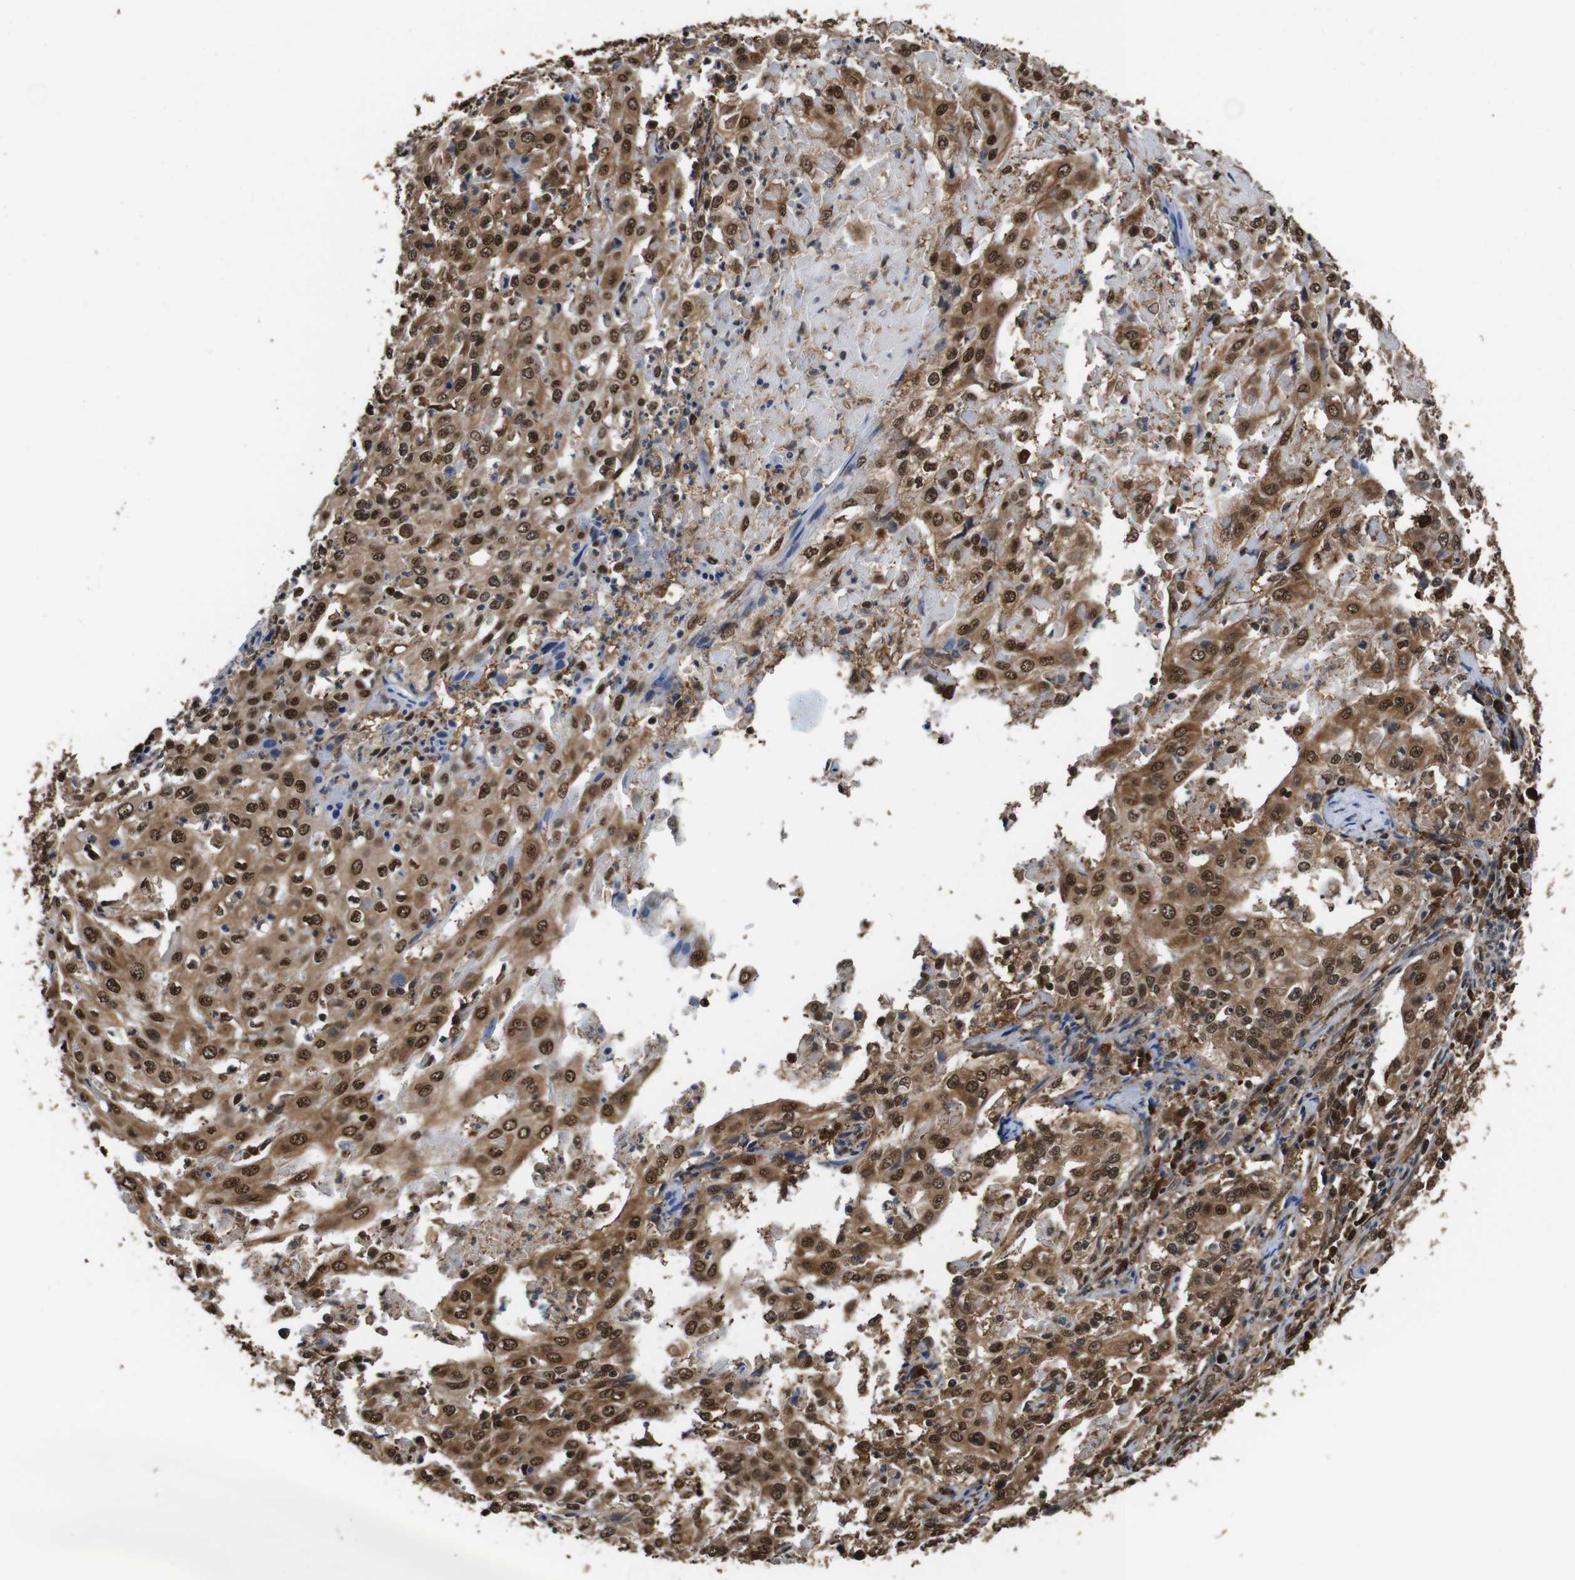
{"staining": {"intensity": "moderate", "quantity": ">75%", "location": "cytoplasmic/membranous,nuclear"}, "tissue": "cervical cancer", "cell_type": "Tumor cells", "image_type": "cancer", "snomed": [{"axis": "morphology", "description": "Squamous cell carcinoma, NOS"}, {"axis": "topography", "description": "Cervix"}], "caption": "High-magnification brightfield microscopy of squamous cell carcinoma (cervical) stained with DAB (brown) and counterstained with hematoxylin (blue). tumor cells exhibit moderate cytoplasmic/membranous and nuclear positivity is appreciated in approximately>75% of cells. Nuclei are stained in blue.", "gene": "VCP", "patient": {"sex": "female", "age": 39}}